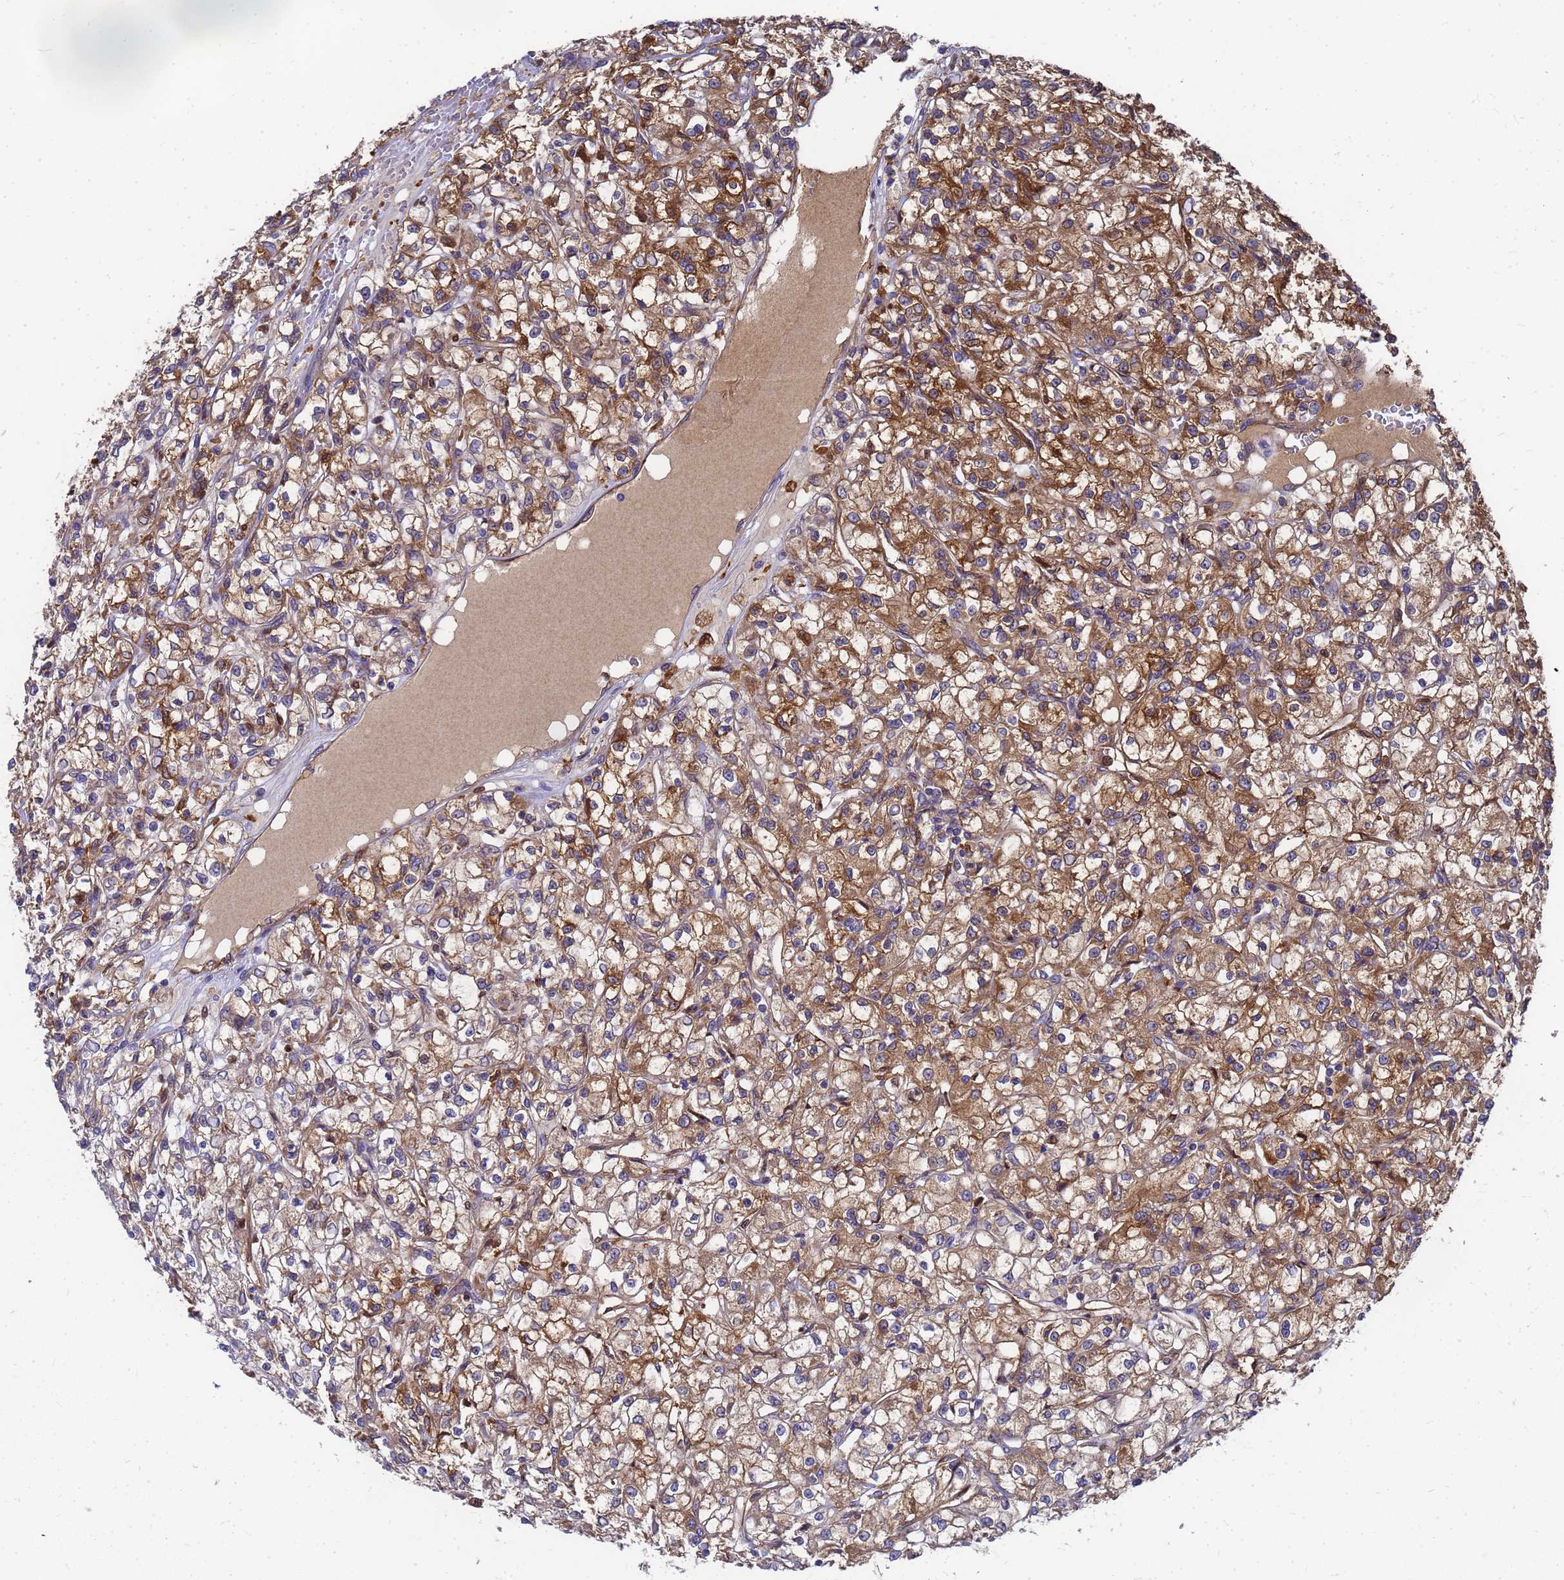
{"staining": {"intensity": "moderate", "quantity": "25%-75%", "location": "cytoplasmic/membranous"}, "tissue": "renal cancer", "cell_type": "Tumor cells", "image_type": "cancer", "snomed": [{"axis": "morphology", "description": "Adenocarcinoma, NOS"}, {"axis": "topography", "description": "Kidney"}], "caption": "Approximately 25%-75% of tumor cells in human renal cancer show moderate cytoplasmic/membranous protein staining as visualized by brown immunohistochemical staining.", "gene": "SLC35E2B", "patient": {"sex": "female", "age": 59}}